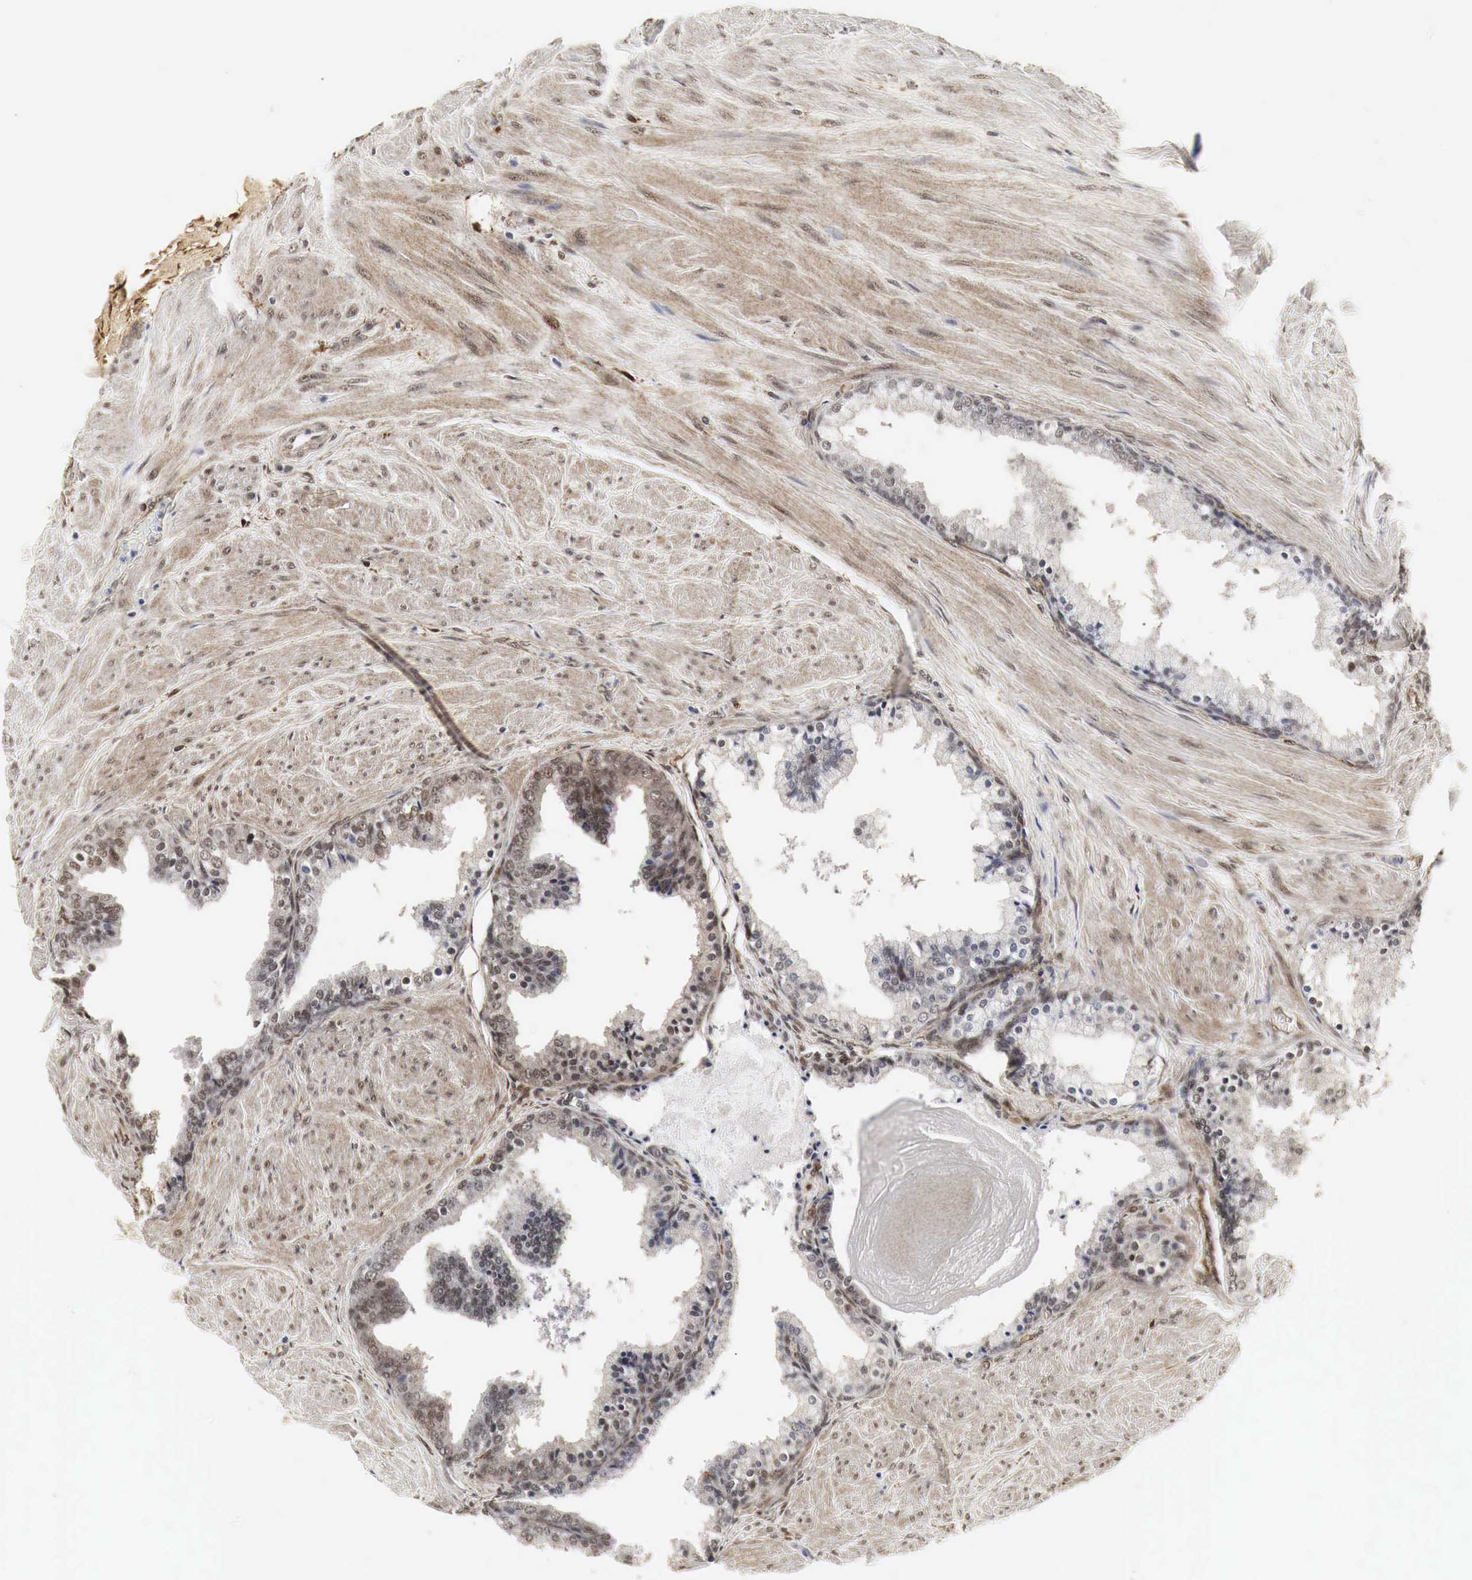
{"staining": {"intensity": "weak", "quantity": "25%-75%", "location": "cytoplasmic/membranous"}, "tissue": "prostate", "cell_type": "Glandular cells", "image_type": "normal", "snomed": [{"axis": "morphology", "description": "Normal tissue, NOS"}, {"axis": "topography", "description": "Prostate"}], "caption": "A high-resolution micrograph shows immunohistochemistry staining of normal prostate, which exhibits weak cytoplasmic/membranous expression in about 25%-75% of glandular cells.", "gene": "SPIN1", "patient": {"sex": "male", "age": 65}}